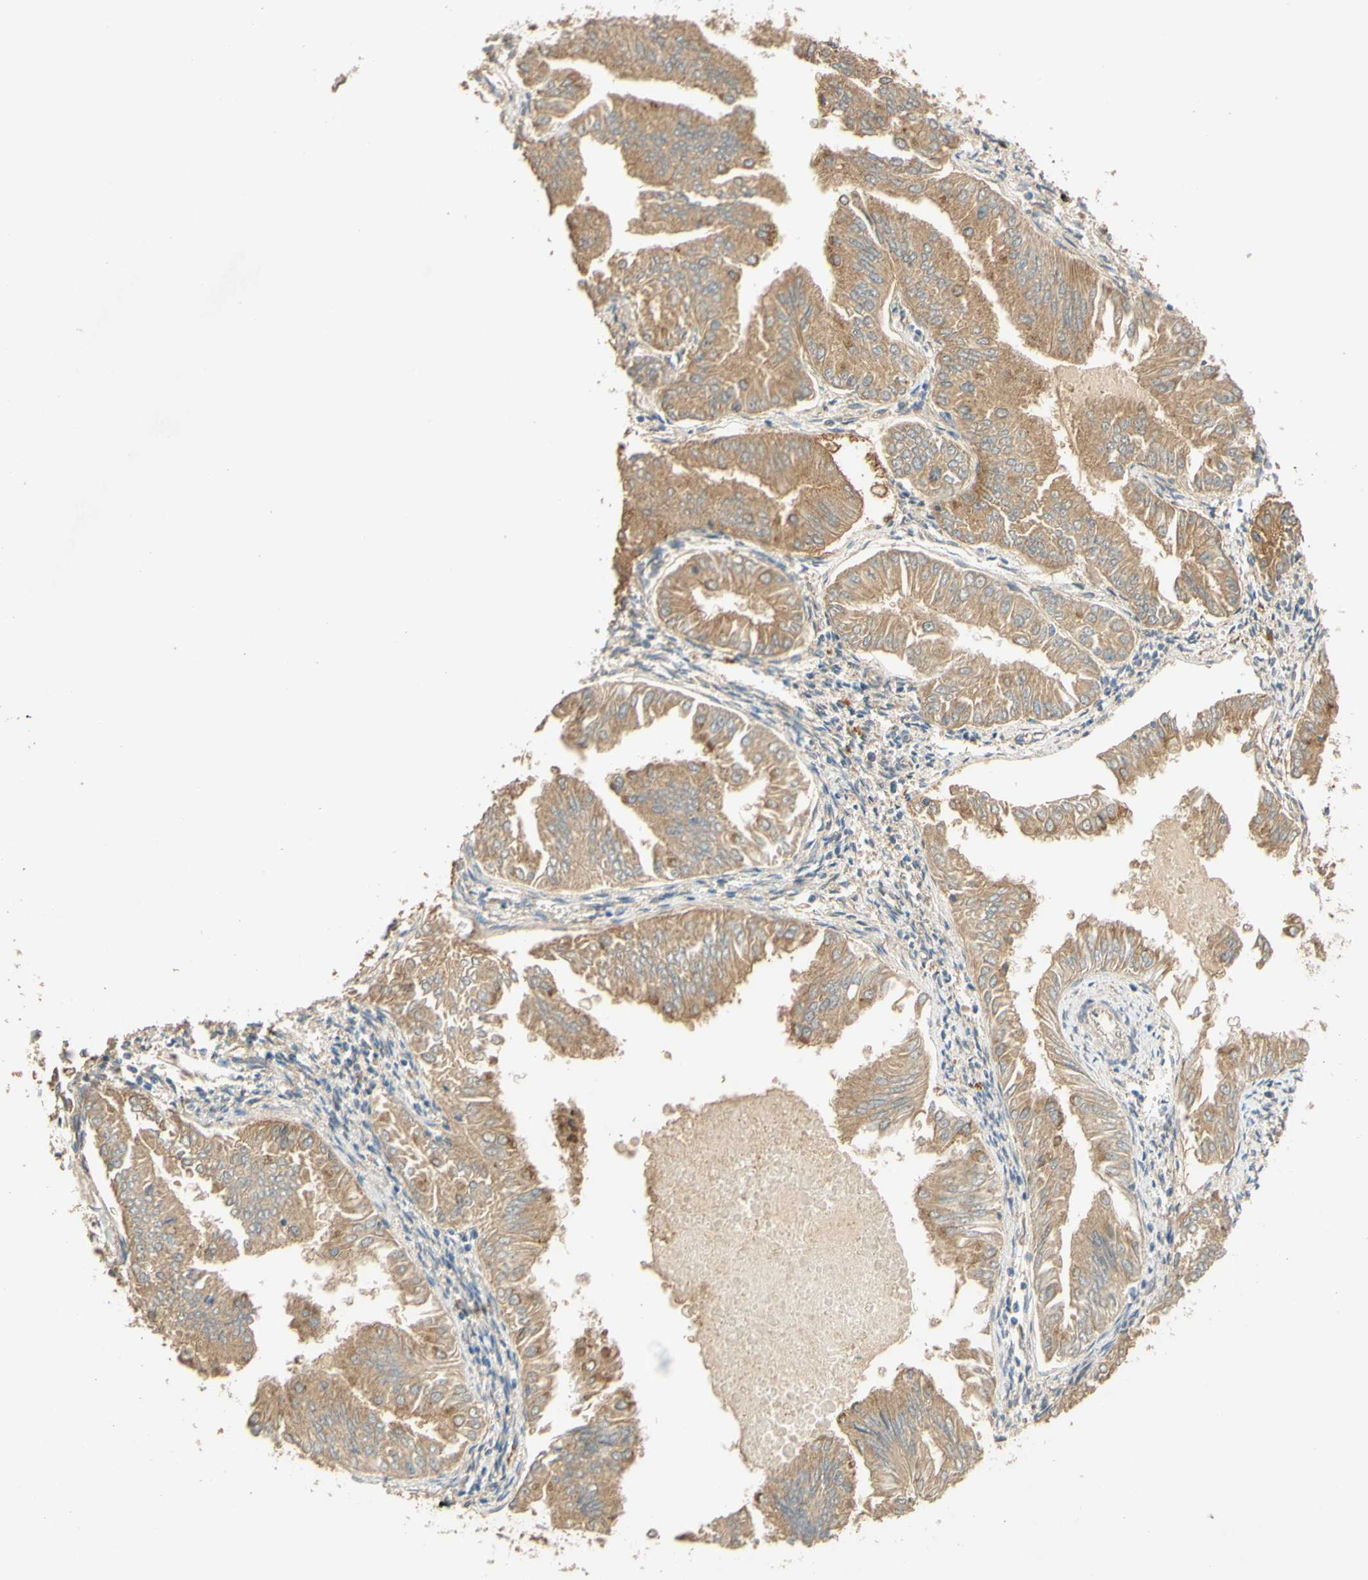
{"staining": {"intensity": "moderate", "quantity": ">75%", "location": "cytoplasmic/membranous"}, "tissue": "endometrial cancer", "cell_type": "Tumor cells", "image_type": "cancer", "snomed": [{"axis": "morphology", "description": "Adenocarcinoma, NOS"}, {"axis": "topography", "description": "Endometrium"}], "caption": "Protein analysis of endometrial adenocarcinoma tissue displays moderate cytoplasmic/membranous positivity in approximately >75% of tumor cells.", "gene": "ENTREP2", "patient": {"sex": "female", "age": 53}}